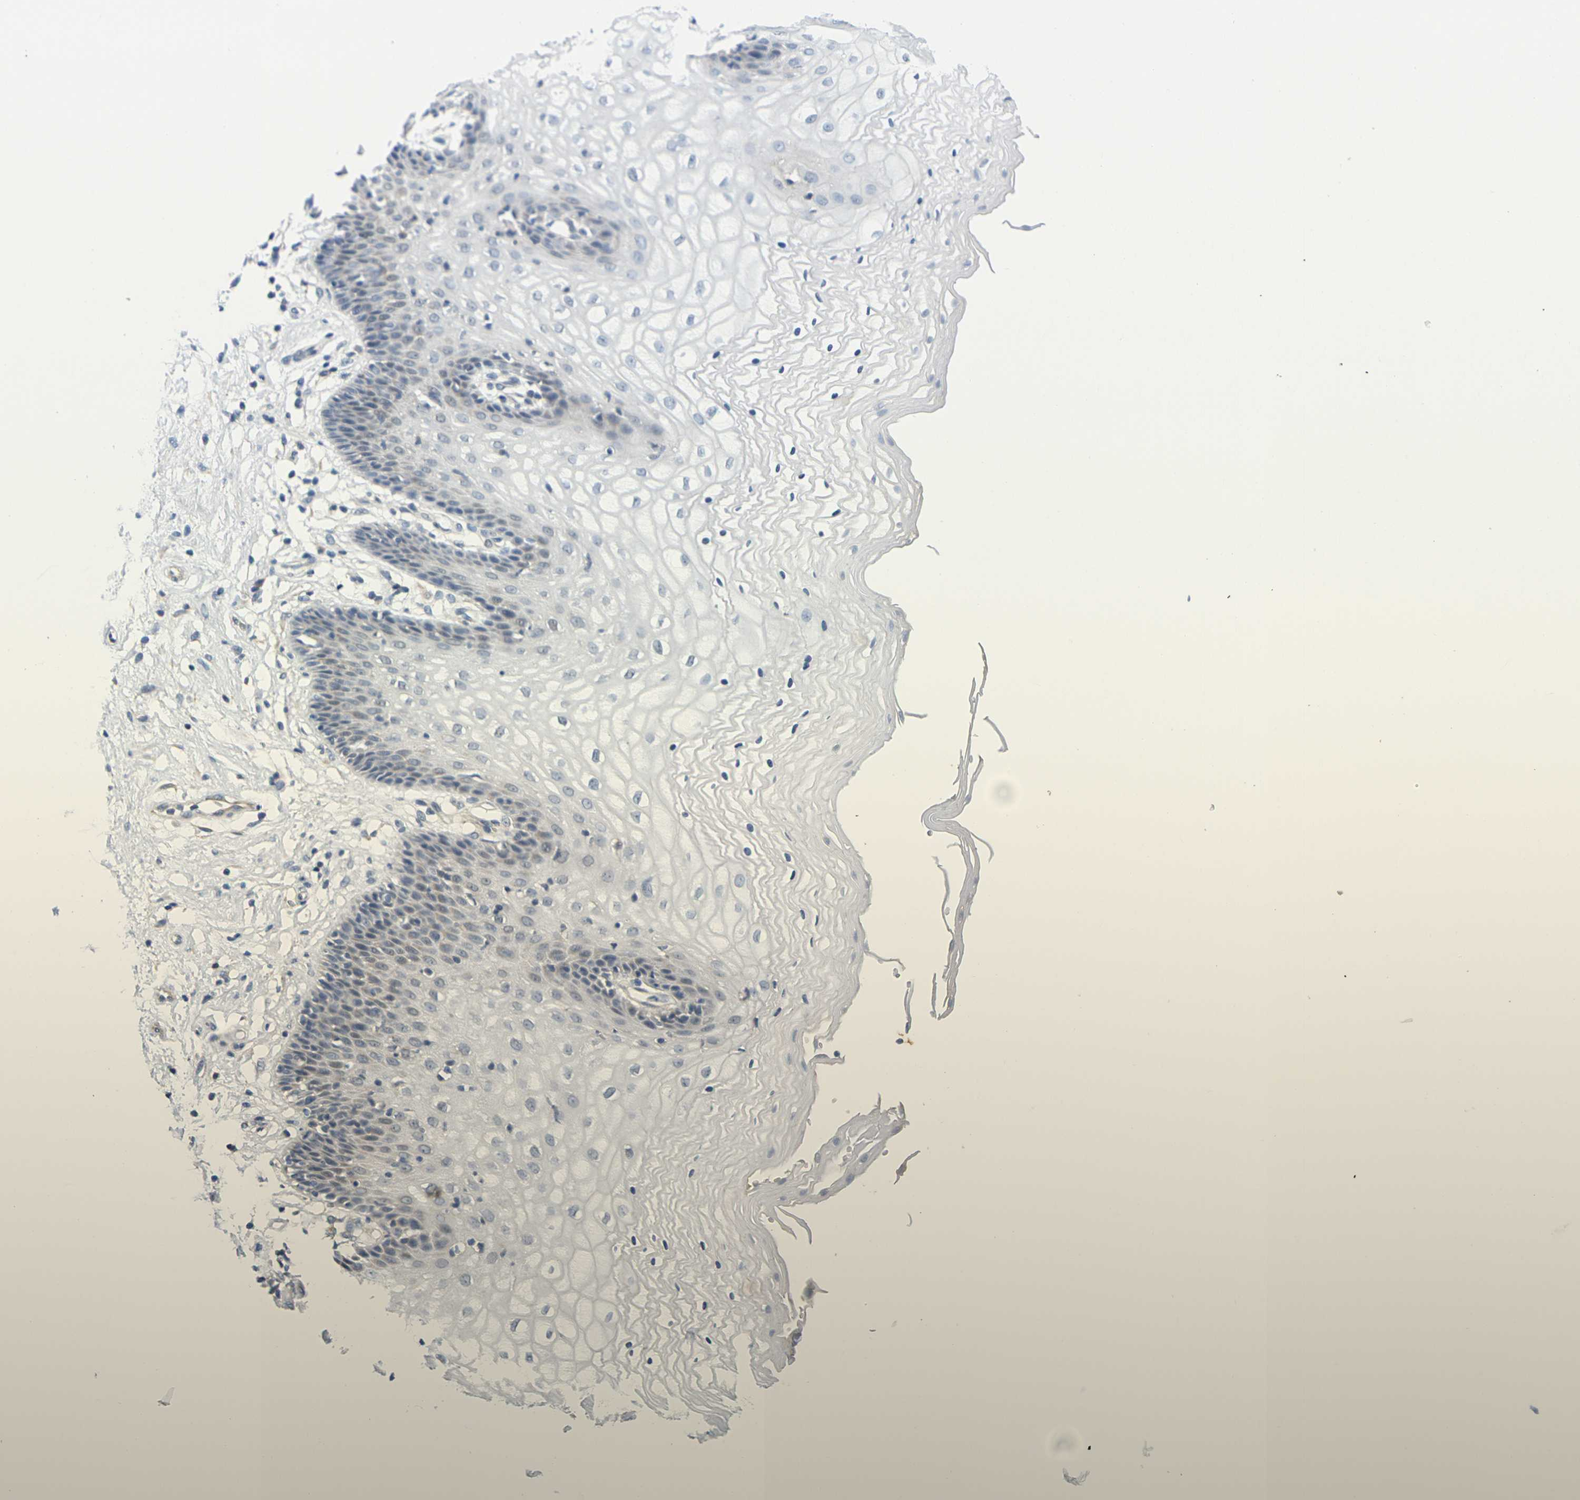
{"staining": {"intensity": "negative", "quantity": "none", "location": "none"}, "tissue": "vagina", "cell_type": "Squamous epithelial cells", "image_type": "normal", "snomed": [{"axis": "morphology", "description": "Normal tissue, NOS"}, {"axis": "topography", "description": "Vagina"}], "caption": "This image is of normal vagina stained with immunohistochemistry to label a protein in brown with the nuclei are counter-stained blue. There is no expression in squamous epithelial cells. (DAB (3,3'-diaminobenzidine) IHC, high magnification).", "gene": "OTOF", "patient": {"sex": "female", "age": 34}}